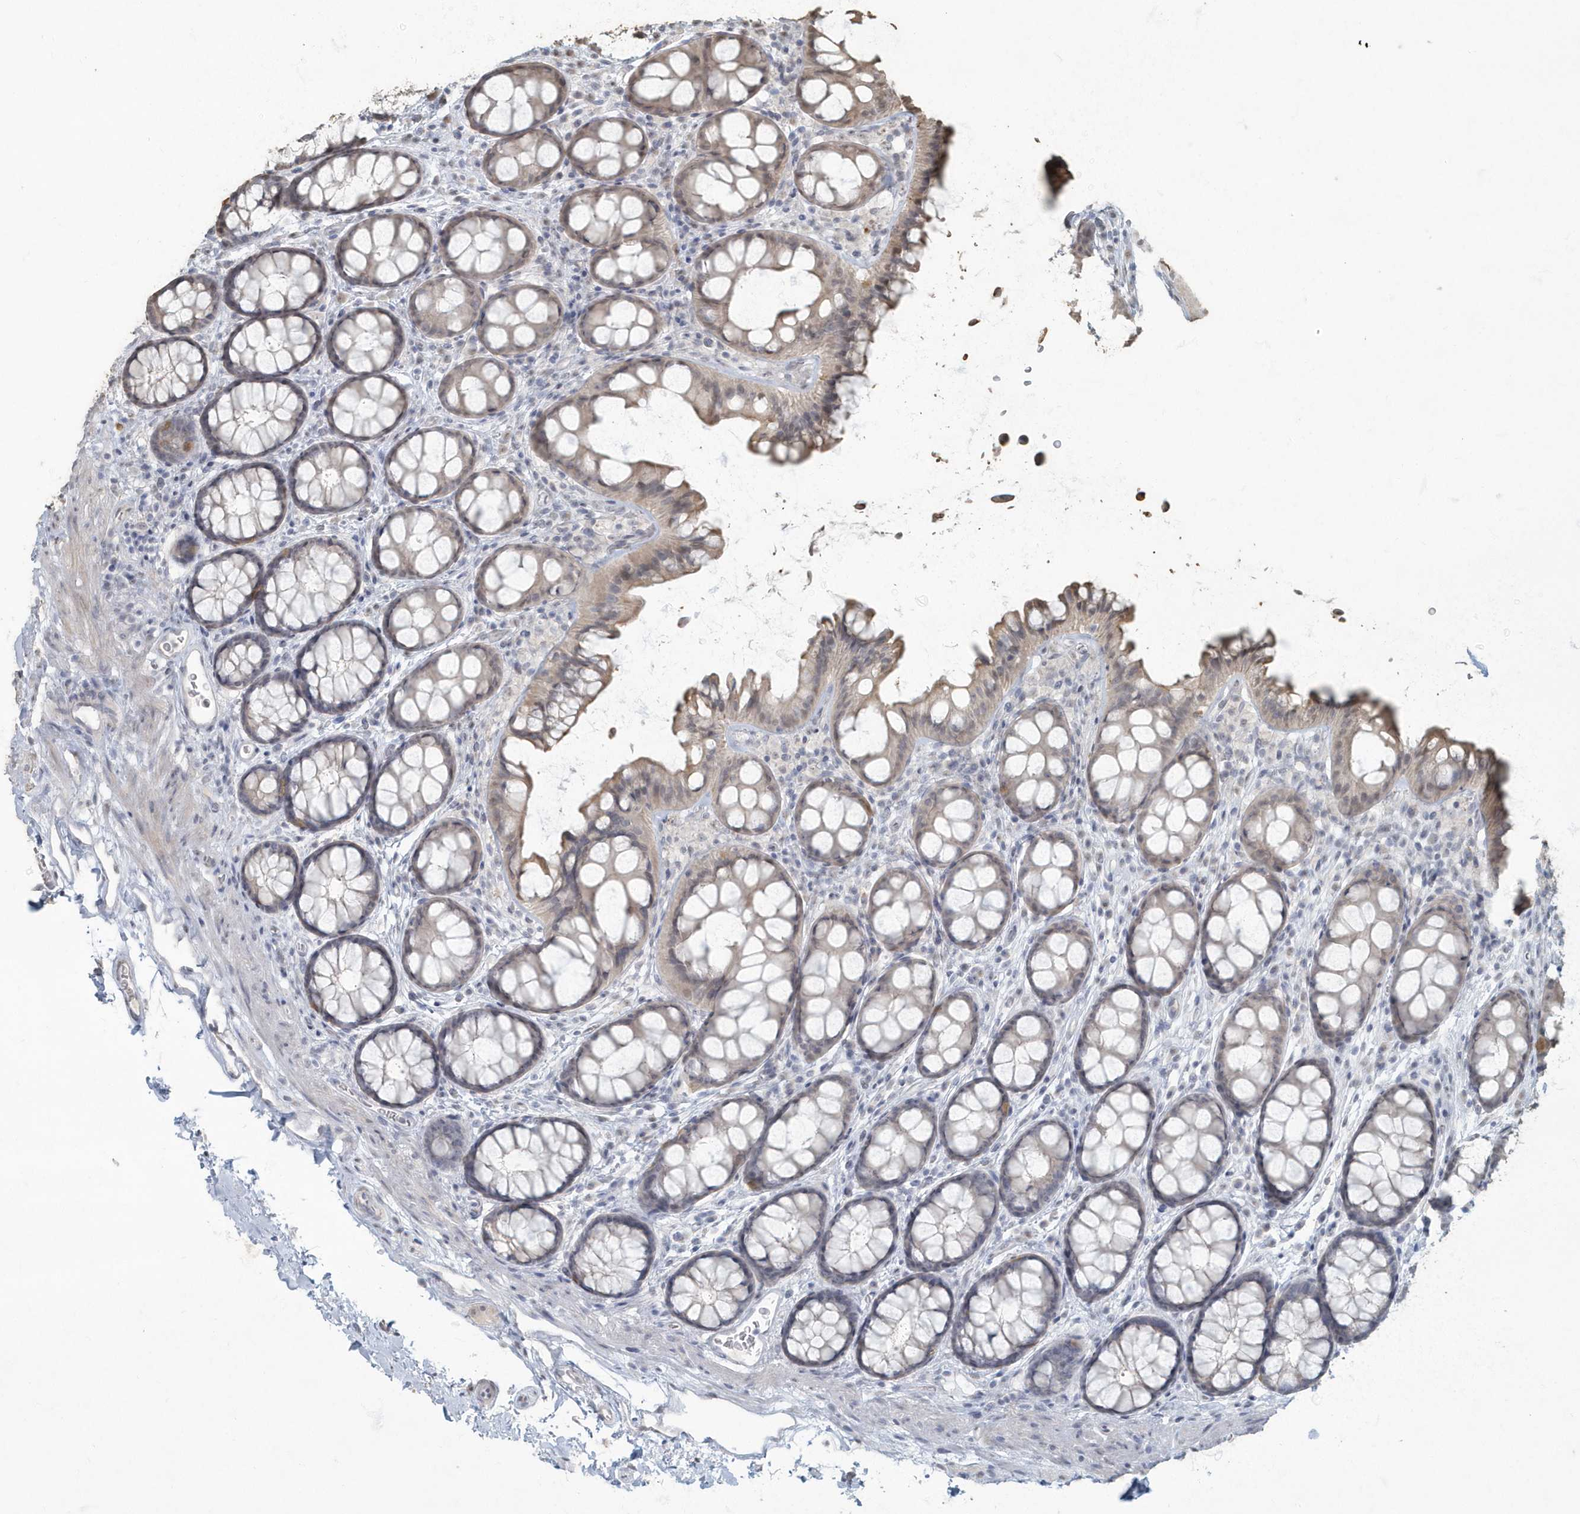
{"staining": {"intensity": "weak", "quantity": ">75%", "location": "cytoplasmic/membranous"}, "tissue": "colon", "cell_type": "Endothelial cells", "image_type": "normal", "snomed": [{"axis": "morphology", "description": "Normal tissue, NOS"}, {"axis": "topography", "description": "Colon"}], "caption": "Protein expression analysis of normal colon reveals weak cytoplasmic/membranous positivity in about >75% of endothelial cells. (Brightfield microscopy of DAB IHC at high magnification).", "gene": "MYOT", "patient": {"sex": "female", "age": 82}}